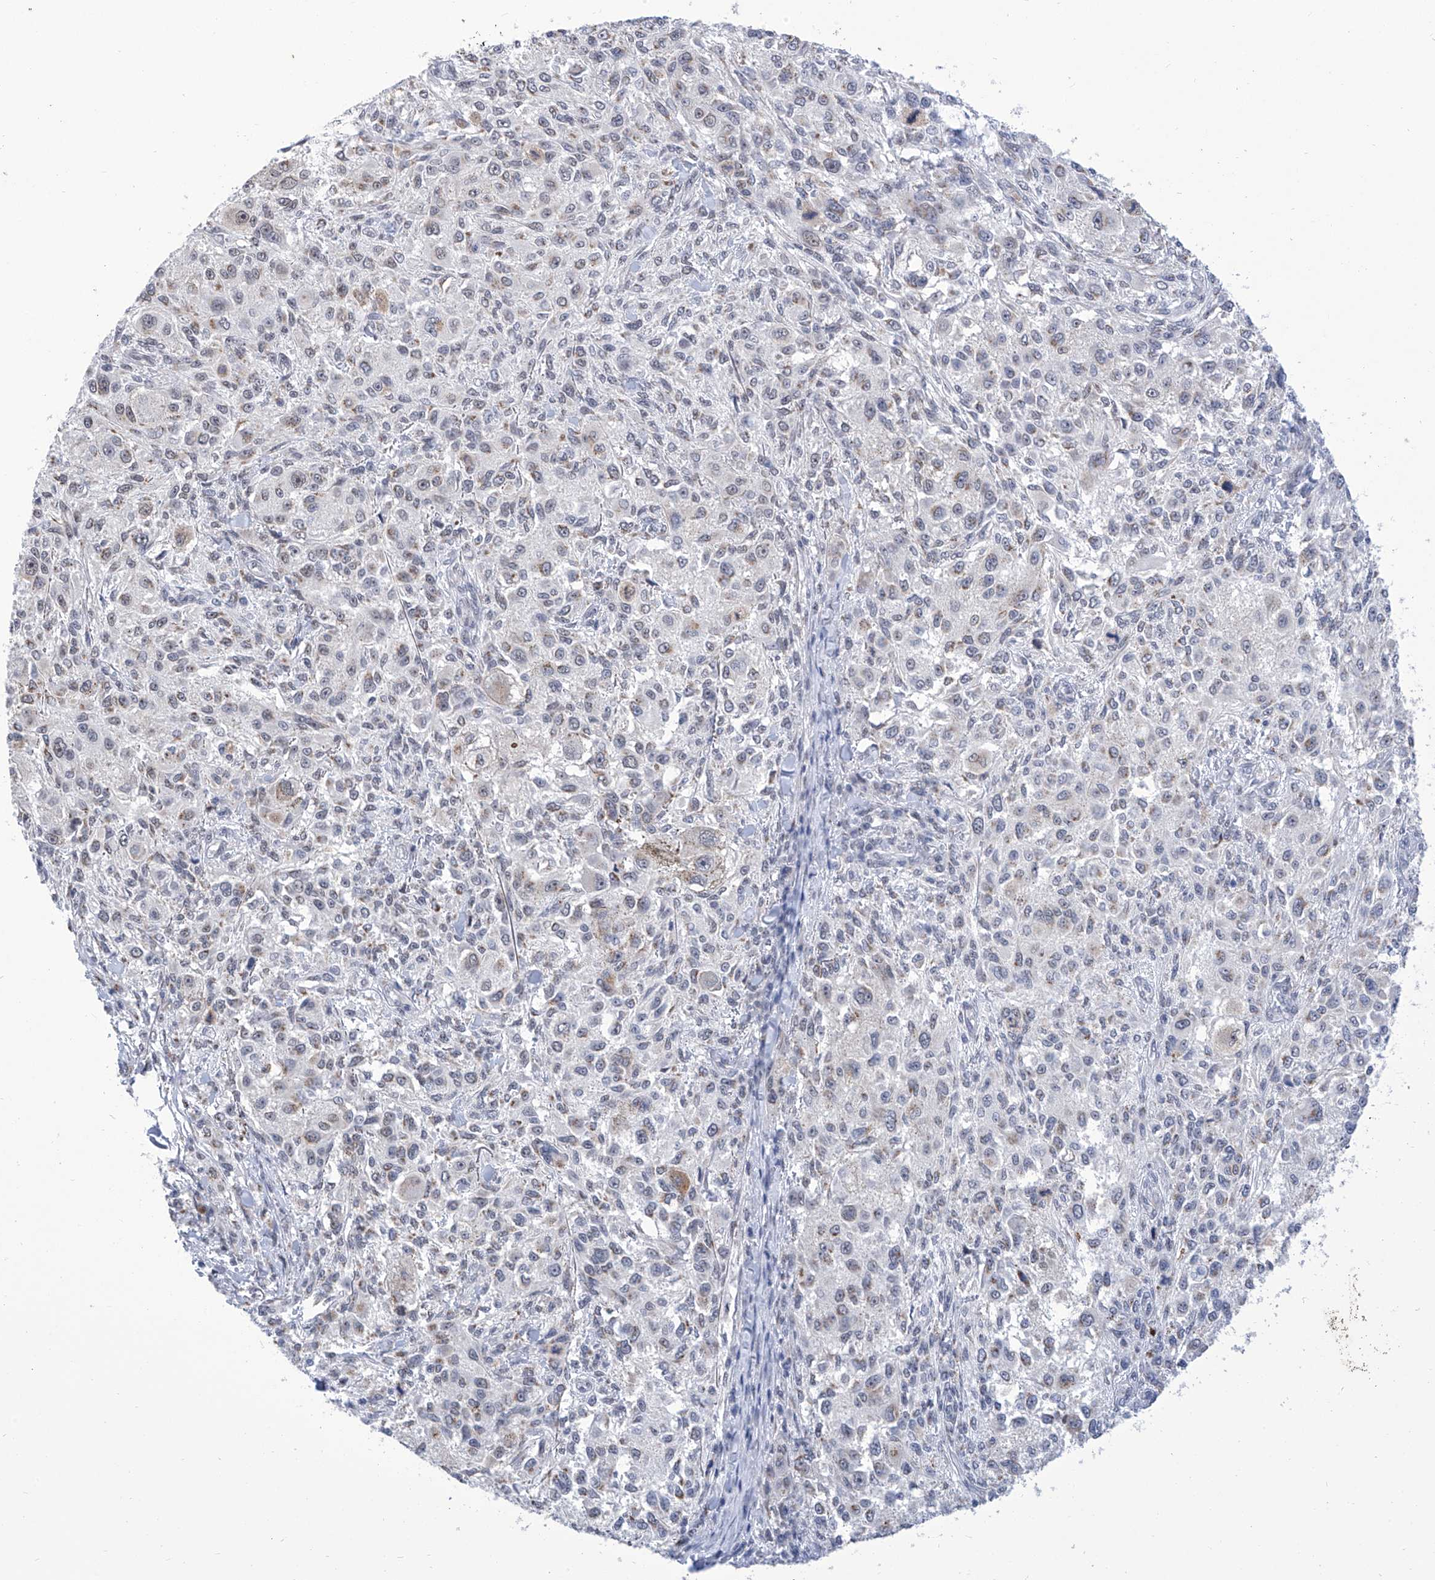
{"staining": {"intensity": "negative", "quantity": "none", "location": "none"}, "tissue": "melanoma", "cell_type": "Tumor cells", "image_type": "cancer", "snomed": [{"axis": "morphology", "description": "Necrosis, NOS"}, {"axis": "morphology", "description": "Malignant melanoma, NOS"}, {"axis": "topography", "description": "Skin"}], "caption": "Immunohistochemistry photomicrograph of human malignant melanoma stained for a protein (brown), which displays no staining in tumor cells.", "gene": "SART1", "patient": {"sex": "female", "age": 87}}